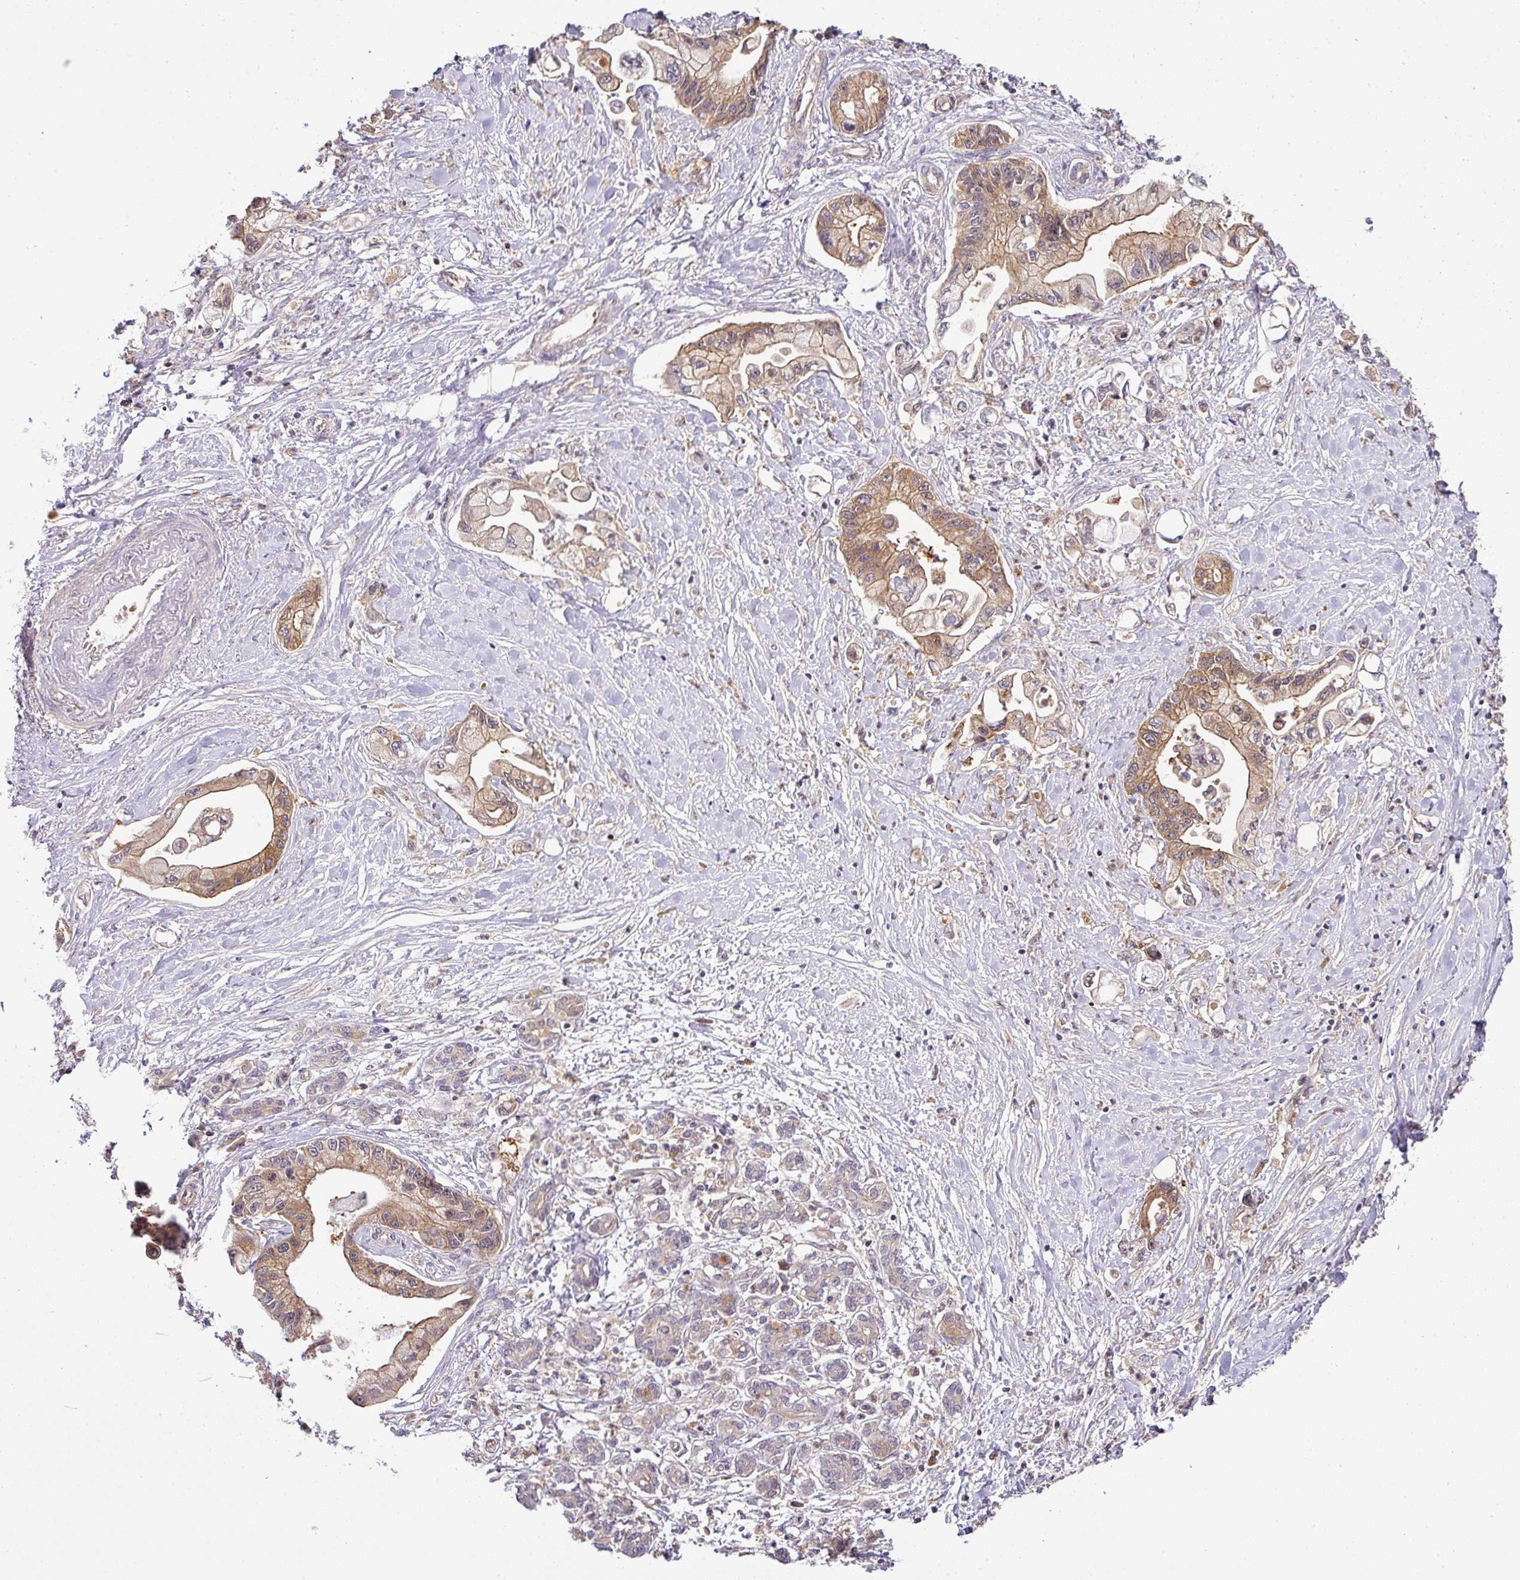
{"staining": {"intensity": "moderate", "quantity": ">75%", "location": "cytoplasmic/membranous"}, "tissue": "pancreatic cancer", "cell_type": "Tumor cells", "image_type": "cancer", "snomed": [{"axis": "morphology", "description": "Adenocarcinoma, NOS"}, {"axis": "topography", "description": "Pancreas"}], "caption": "Pancreatic cancer (adenocarcinoma) stained with IHC displays moderate cytoplasmic/membranous expression in about >75% of tumor cells. The protein of interest is stained brown, and the nuclei are stained in blue (DAB IHC with brightfield microscopy, high magnification).", "gene": "TMEM107", "patient": {"sex": "male", "age": 61}}